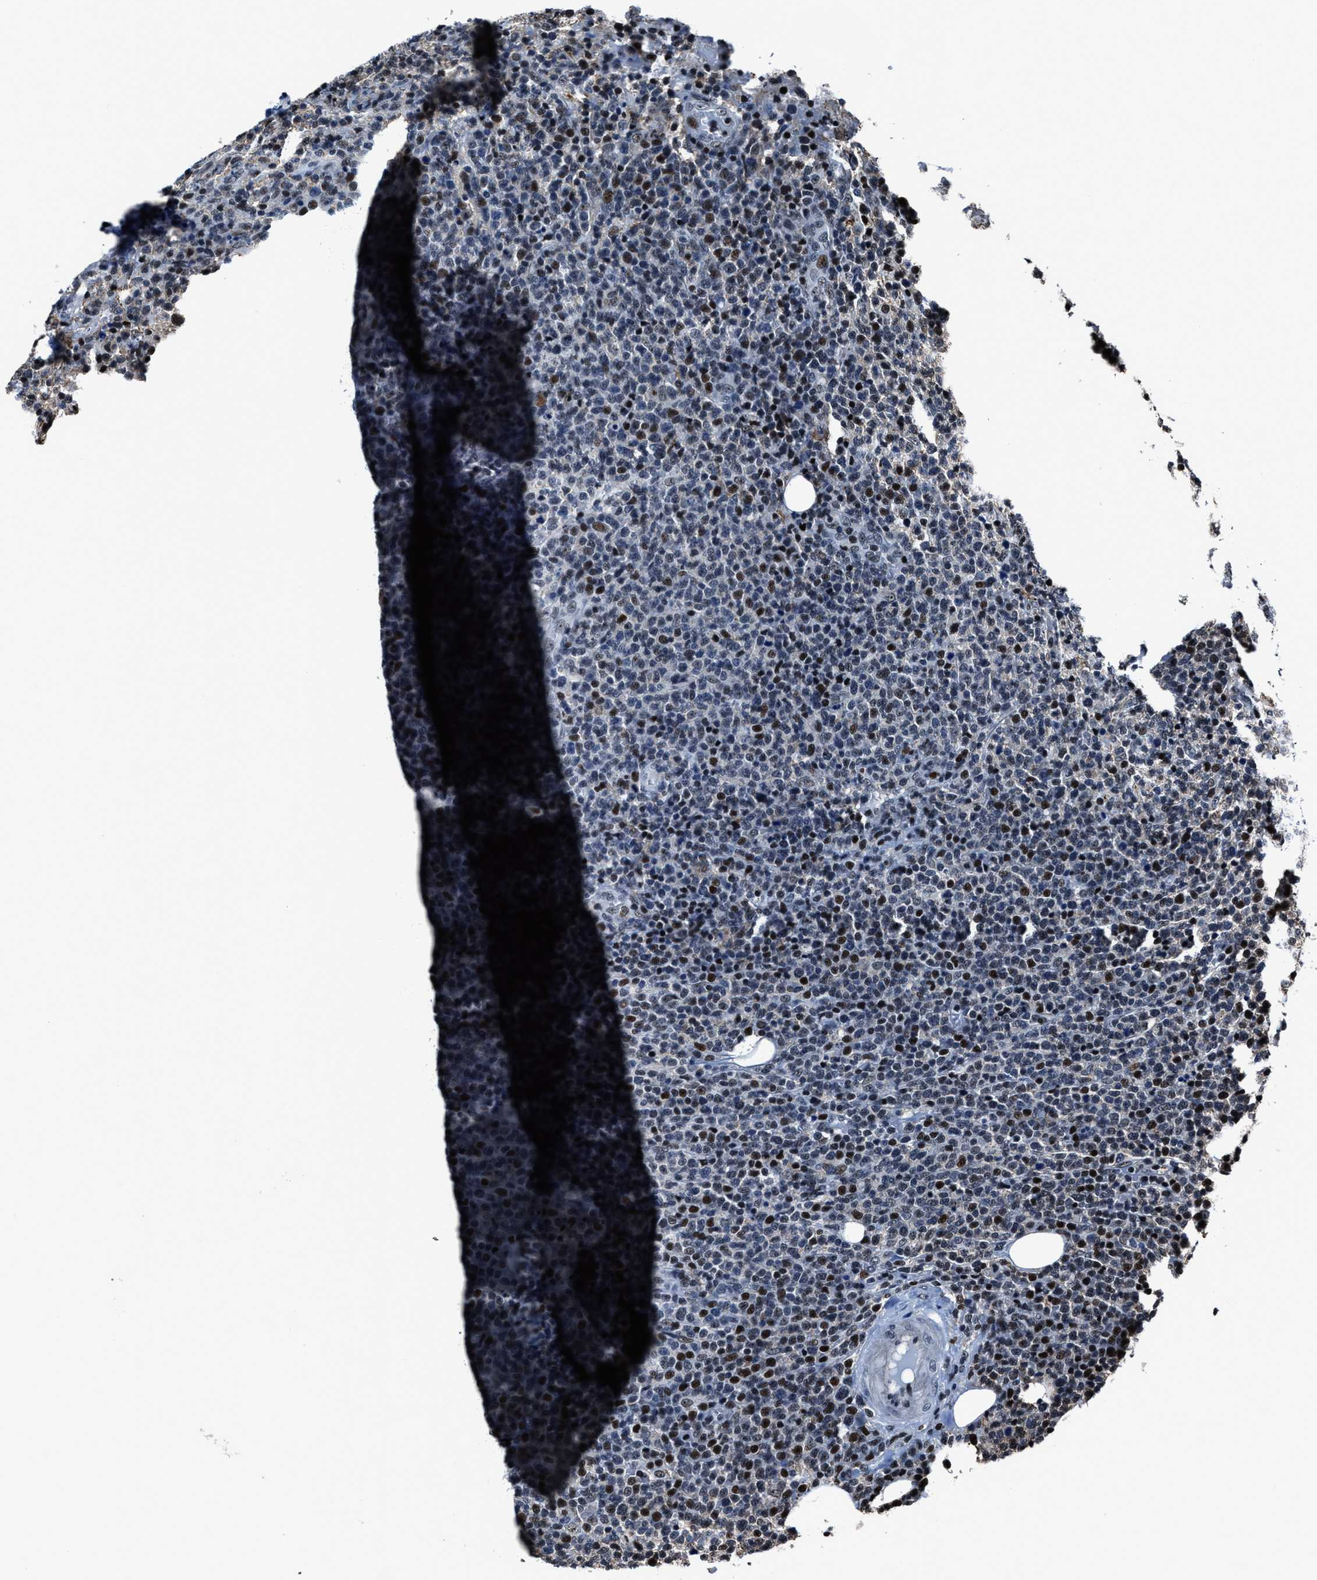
{"staining": {"intensity": "moderate", "quantity": "<25%", "location": "nuclear"}, "tissue": "lymphoma", "cell_type": "Tumor cells", "image_type": "cancer", "snomed": [{"axis": "morphology", "description": "Malignant lymphoma, non-Hodgkin's type, High grade"}, {"axis": "topography", "description": "Lymph node"}], "caption": "Tumor cells display moderate nuclear staining in about <25% of cells in lymphoma. (brown staining indicates protein expression, while blue staining denotes nuclei).", "gene": "PPIE", "patient": {"sex": "male", "age": 61}}